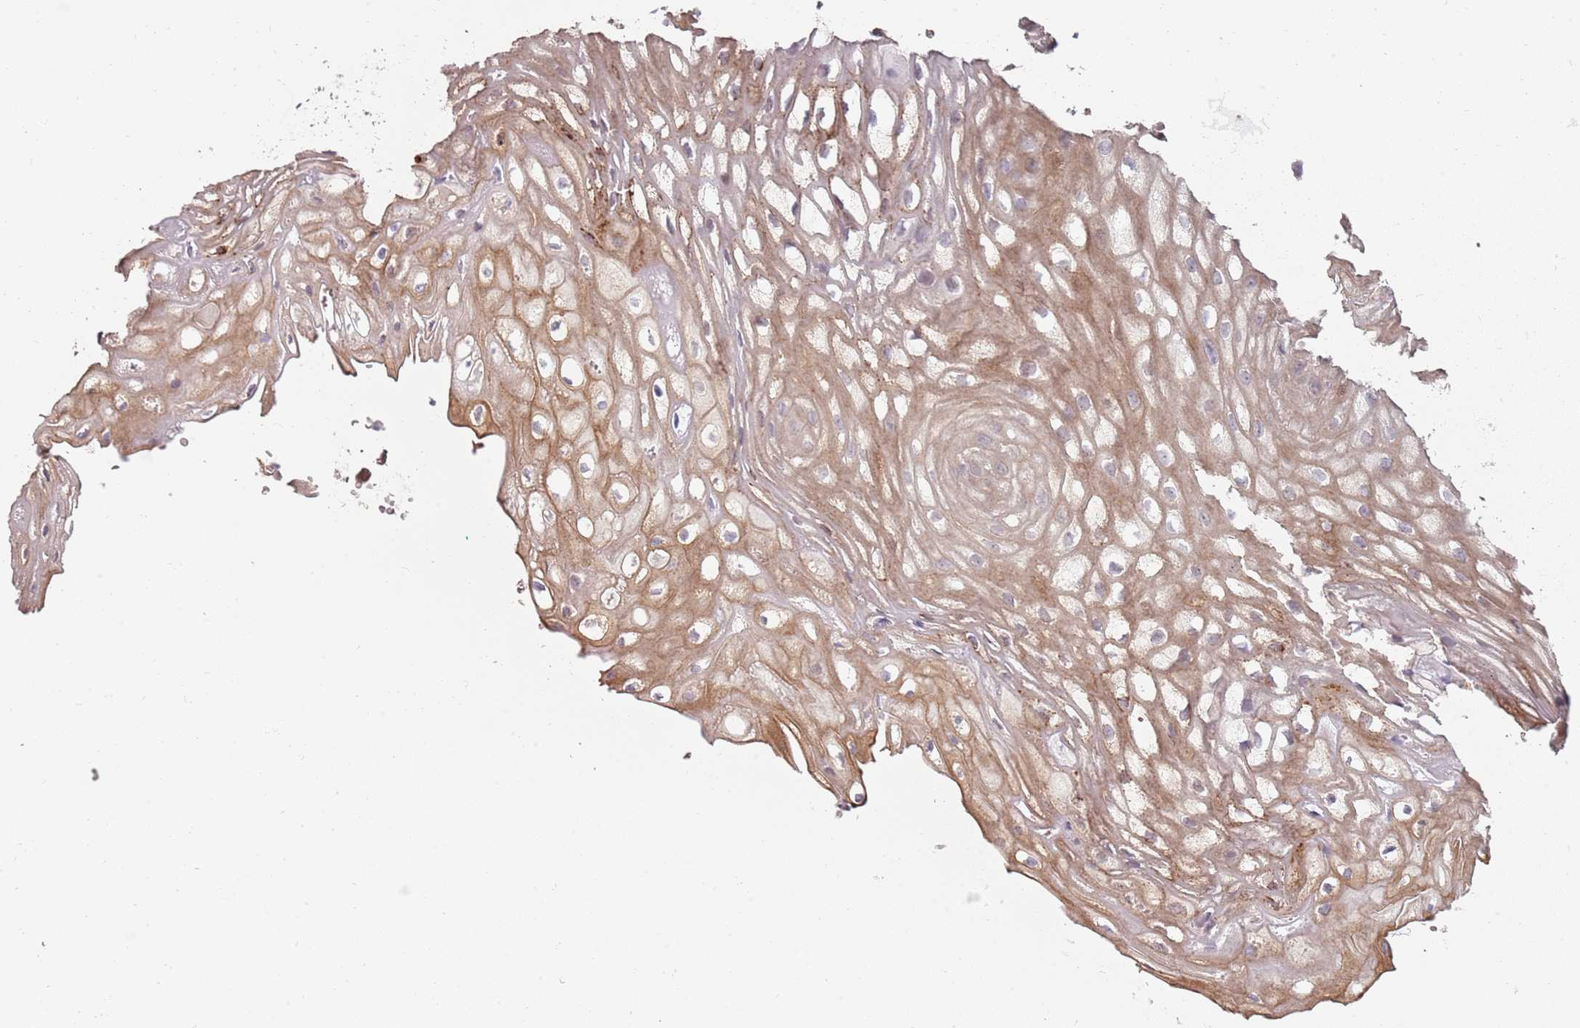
{"staining": {"intensity": "moderate", "quantity": "25%-75%", "location": "cytoplasmic/membranous"}, "tissue": "vagina", "cell_type": "Squamous epithelial cells", "image_type": "normal", "snomed": [{"axis": "morphology", "description": "Normal tissue, NOS"}, {"axis": "topography", "description": "Vagina"}], "caption": "Immunohistochemical staining of benign vagina shows moderate cytoplasmic/membranous protein positivity in approximately 25%-75% of squamous epithelial cells.", "gene": "TEKT4", "patient": {"sex": "female", "age": 60}}